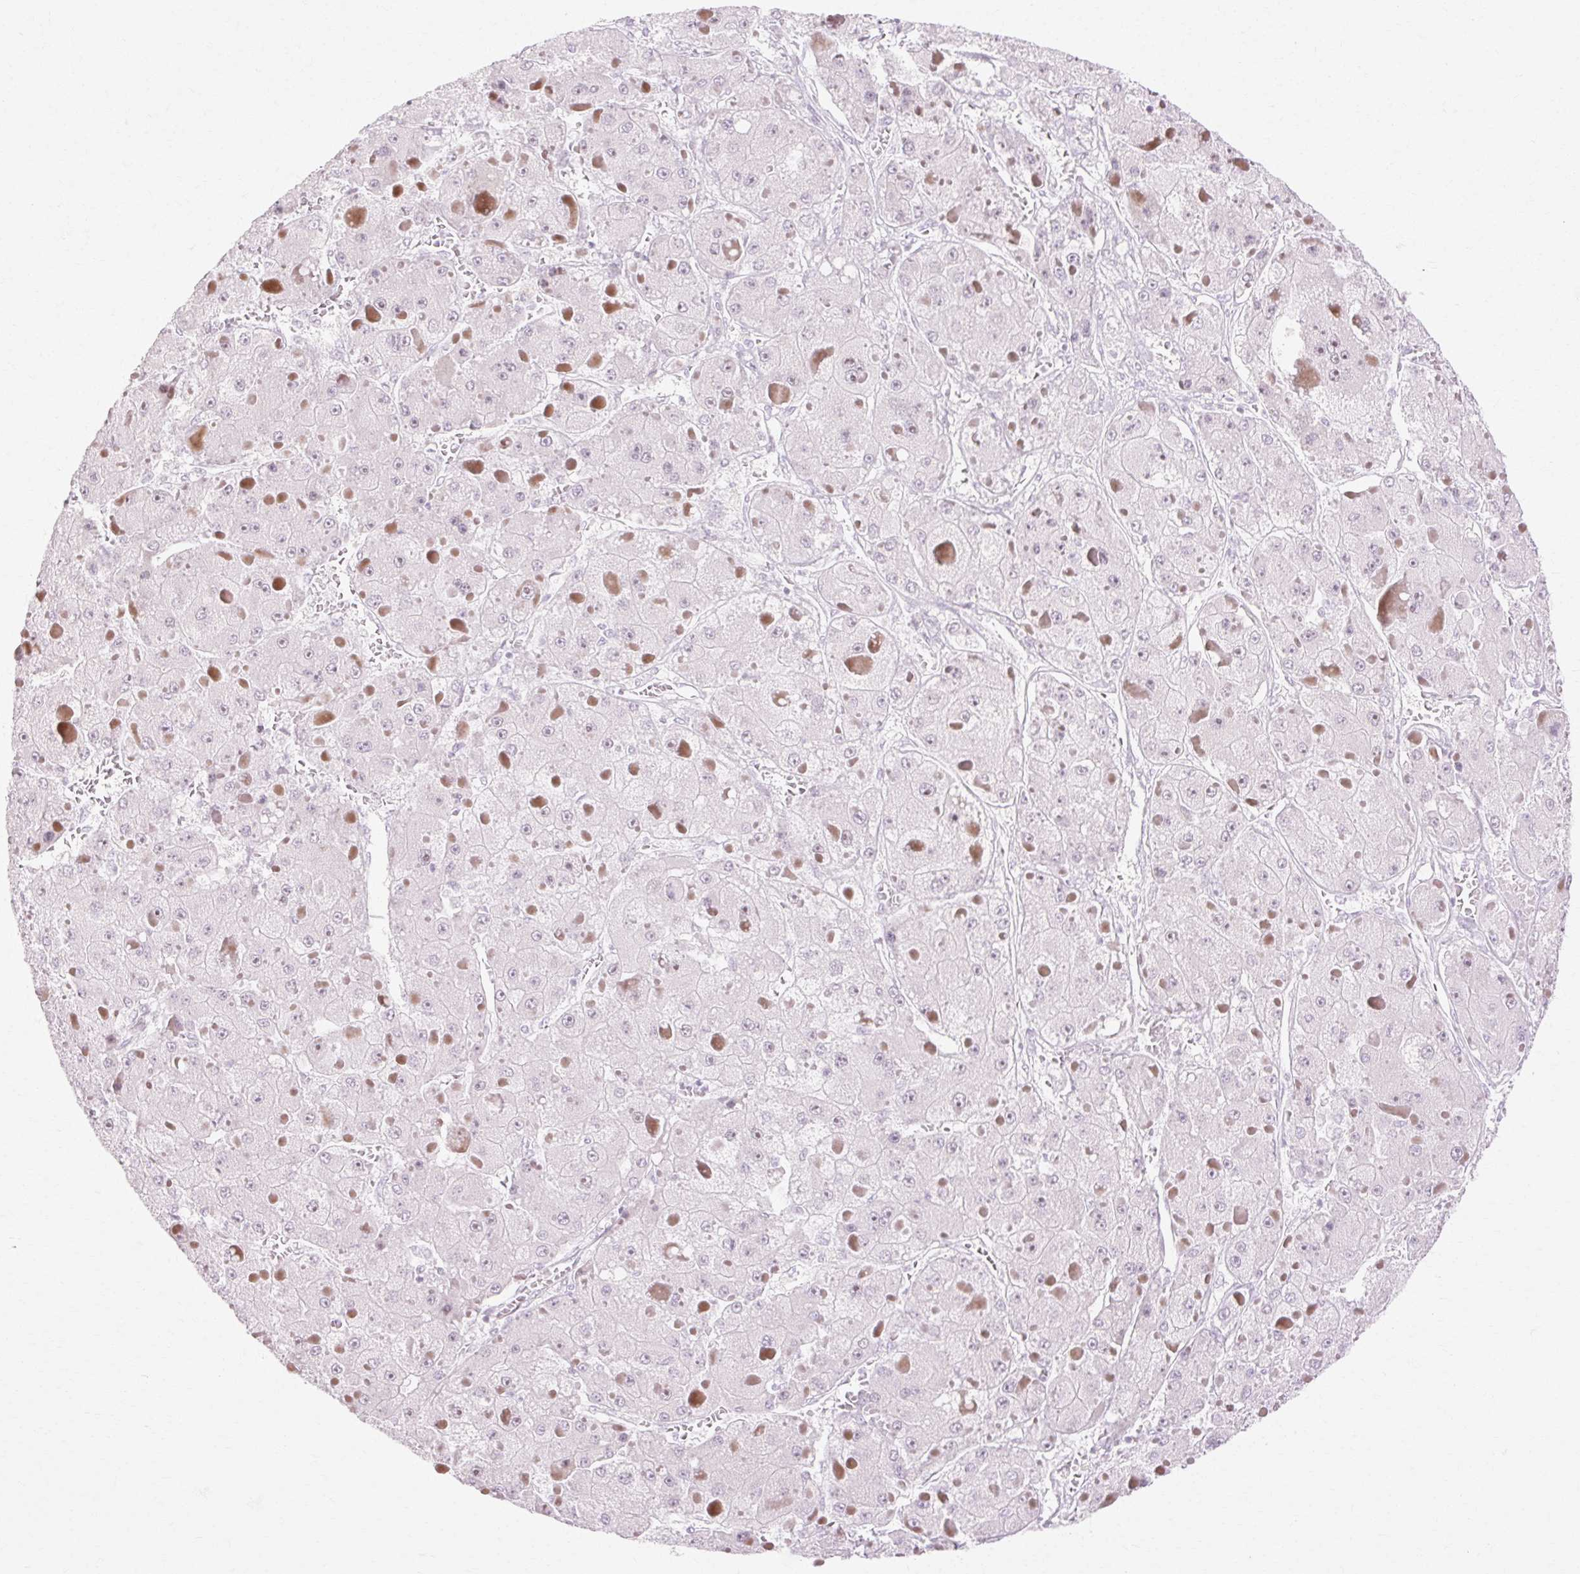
{"staining": {"intensity": "negative", "quantity": "none", "location": "none"}, "tissue": "liver cancer", "cell_type": "Tumor cells", "image_type": "cancer", "snomed": [{"axis": "morphology", "description": "Carcinoma, Hepatocellular, NOS"}, {"axis": "topography", "description": "Liver"}], "caption": "Immunohistochemical staining of liver cancer (hepatocellular carcinoma) displays no significant staining in tumor cells. (DAB immunohistochemistry, high magnification).", "gene": "C3orf49", "patient": {"sex": "female", "age": 73}}